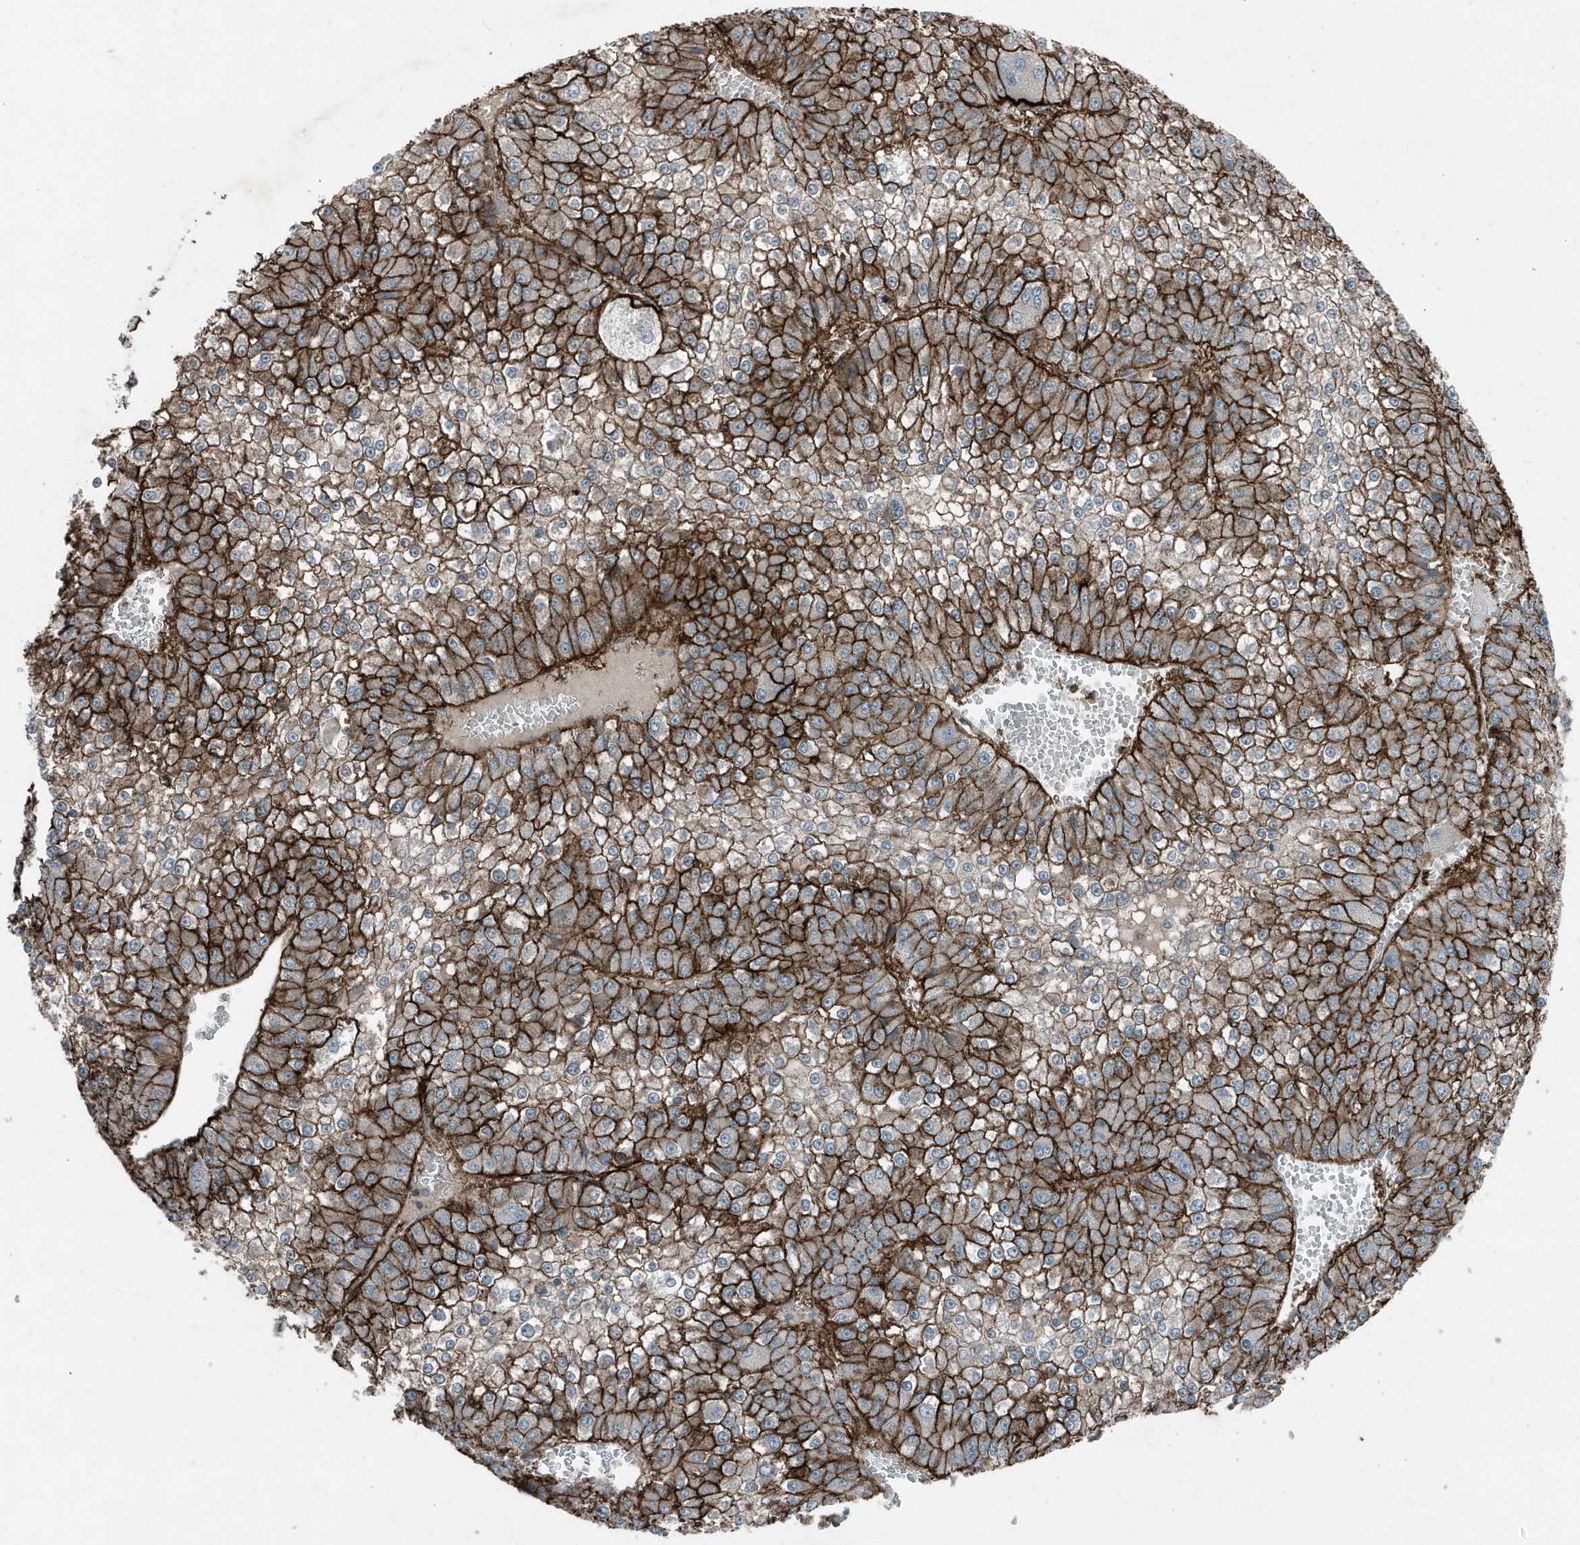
{"staining": {"intensity": "strong", "quantity": ">75%", "location": "cytoplasmic/membranous"}, "tissue": "liver cancer", "cell_type": "Tumor cells", "image_type": "cancer", "snomed": [{"axis": "morphology", "description": "Carcinoma, Hepatocellular, NOS"}, {"axis": "topography", "description": "Liver"}], "caption": "This histopathology image exhibits liver cancer stained with immunohistochemistry to label a protein in brown. The cytoplasmic/membranous of tumor cells show strong positivity for the protein. Nuclei are counter-stained blue.", "gene": "DAPP1", "patient": {"sex": "female", "age": 73}}